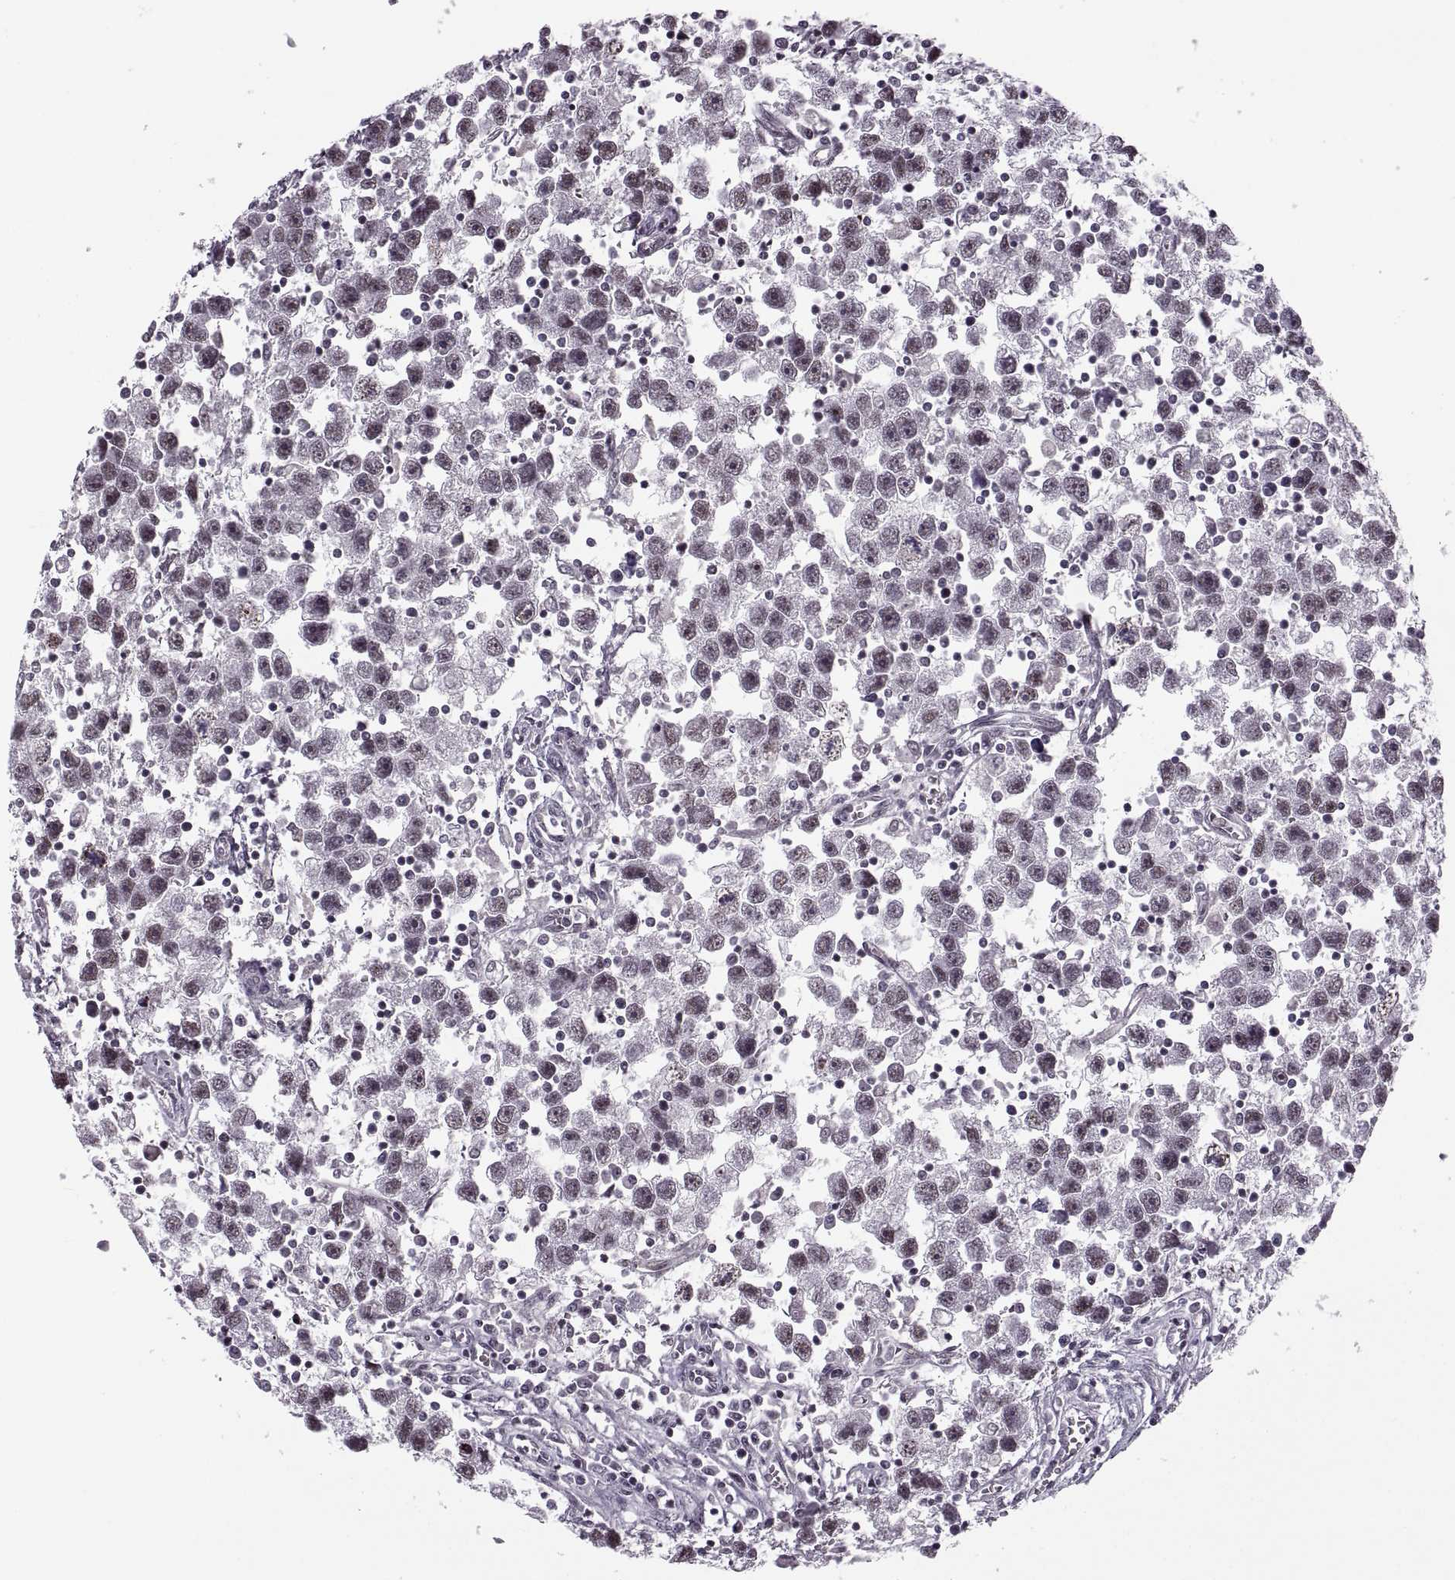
{"staining": {"intensity": "negative", "quantity": "none", "location": "none"}, "tissue": "testis cancer", "cell_type": "Tumor cells", "image_type": "cancer", "snomed": [{"axis": "morphology", "description": "Seminoma, NOS"}, {"axis": "topography", "description": "Testis"}], "caption": "Testis cancer (seminoma) stained for a protein using immunohistochemistry (IHC) shows no expression tumor cells.", "gene": "LUZP2", "patient": {"sex": "male", "age": 30}}